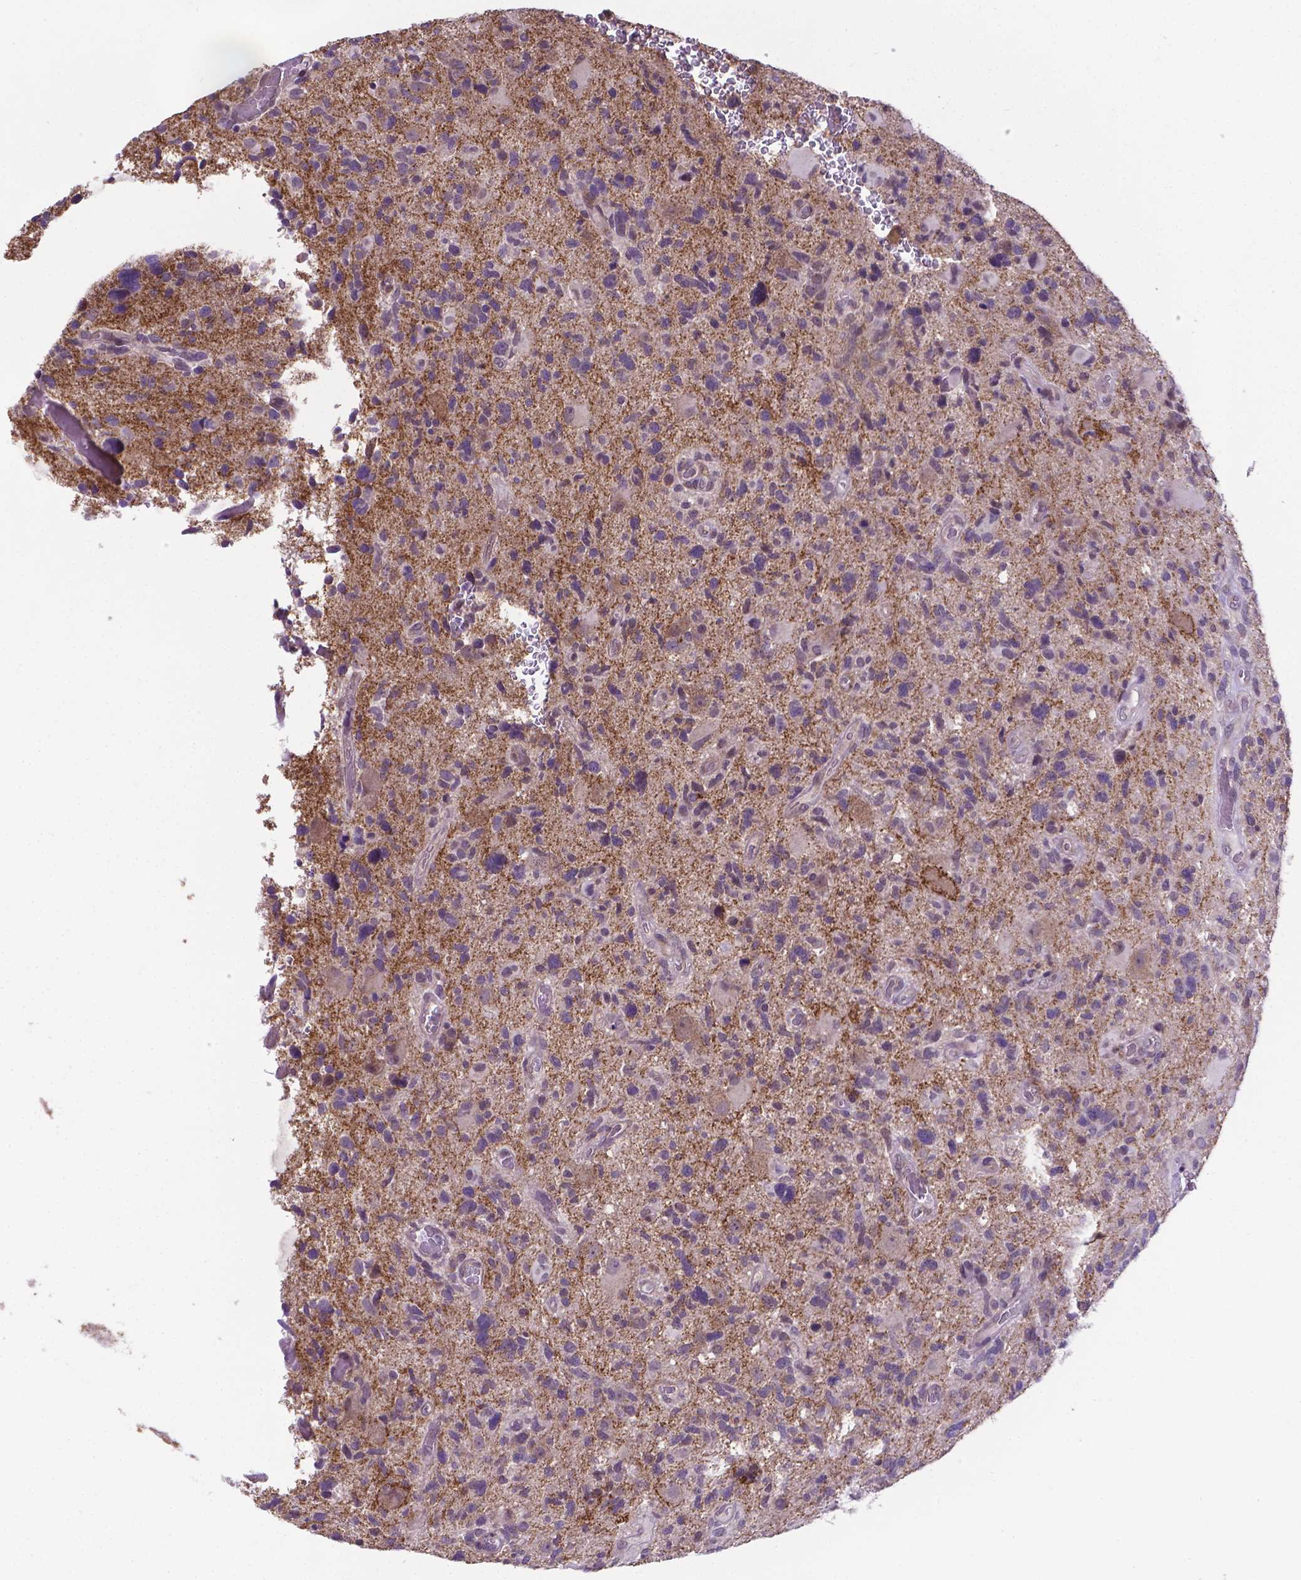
{"staining": {"intensity": "negative", "quantity": "none", "location": "none"}, "tissue": "glioma", "cell_type": "Tumor cells", "image_type": "cancer", "snomed": [{"axis": "morphology", "description": "Glioma, malignant, High grade"}, {"axis": "topography", "description": "Brain"}], "caption": "The photomicrograph shows no significant staining in tumor cells of glioma.", "gene": "GPR63", "patient": {"sex": "male", "age": 49}}